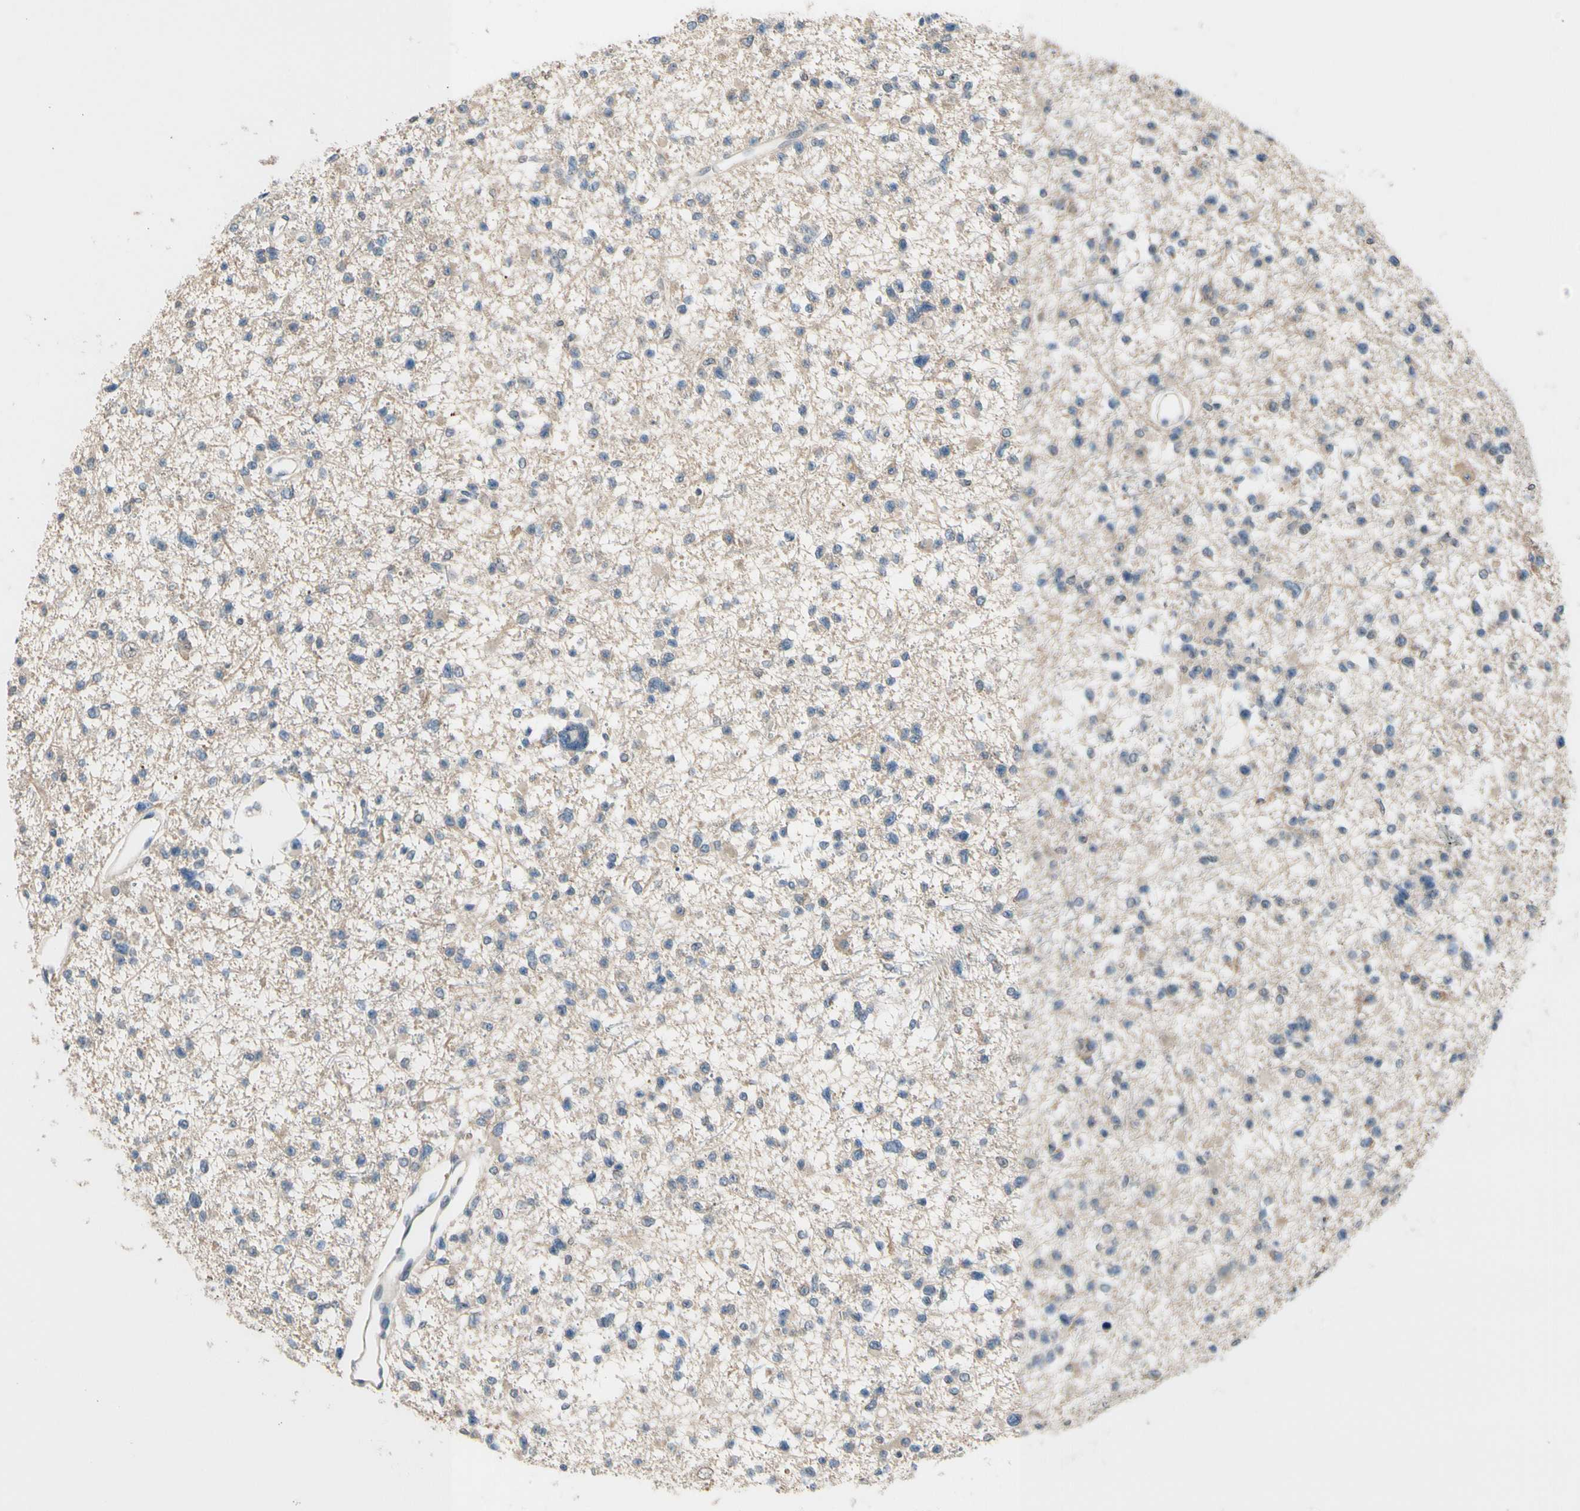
{"staining": {"intensity": "weak", "quantity": "<25%", "location": "cytoplasmic/membranous"}, "tissue": "glioma", "cell_type": "Tumor cells", "image_type": "cancer", "snomed": [{"axis": "morphology", "description": "Glioma, malignant, Low grade"}, {"axis": "topography", "description": "Brain"}], "caption": "This is an immunohistochemistry photomicrograph of glioma. There is no staining in tumor cells.", "gene": "ZNF184", "patient": {"sex": "female", "age": 22}}